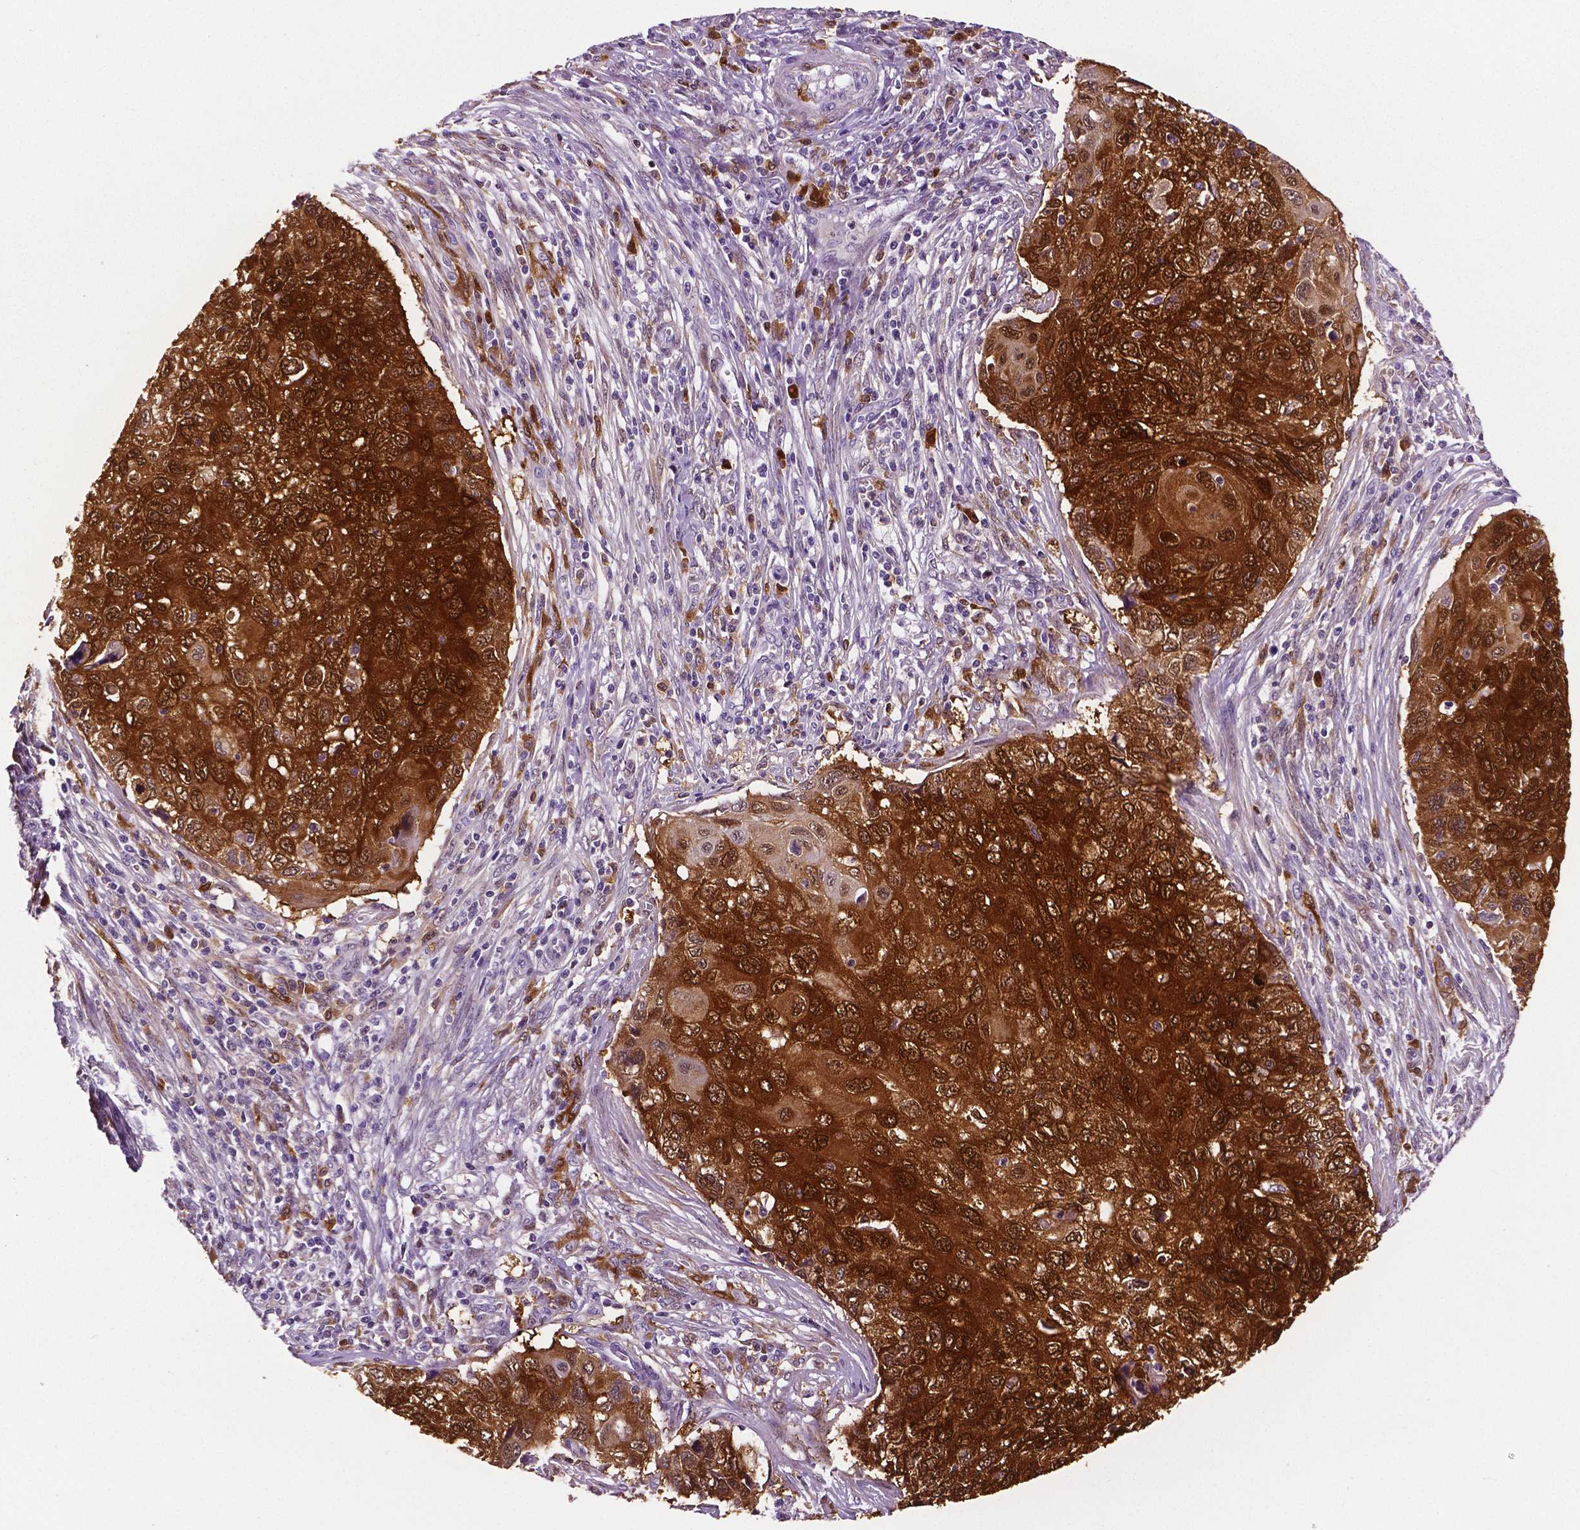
{"staining": {"intensity": "strong", "quantity": ">75%", "location": "cytoplasmic/membranous,nuclear"}, "tissue": "cervical cancer", "cell_type": "Tumor cells", "image_type": "cancer", "snomed": [{"axis": "morphology", "description": "Squamous cell carcinoma, NOS"}, {"axis": "topography", "description": "Cervix"}], "caption": "Protein staining of squamous cell carcinoma (cervical) tissue displays strong cytoplasmic/membranous and nuclear staining in approximately >75% of tumor cells.", "gene": "PHGDH", "patient": {"sex": "female", "age": 70}}